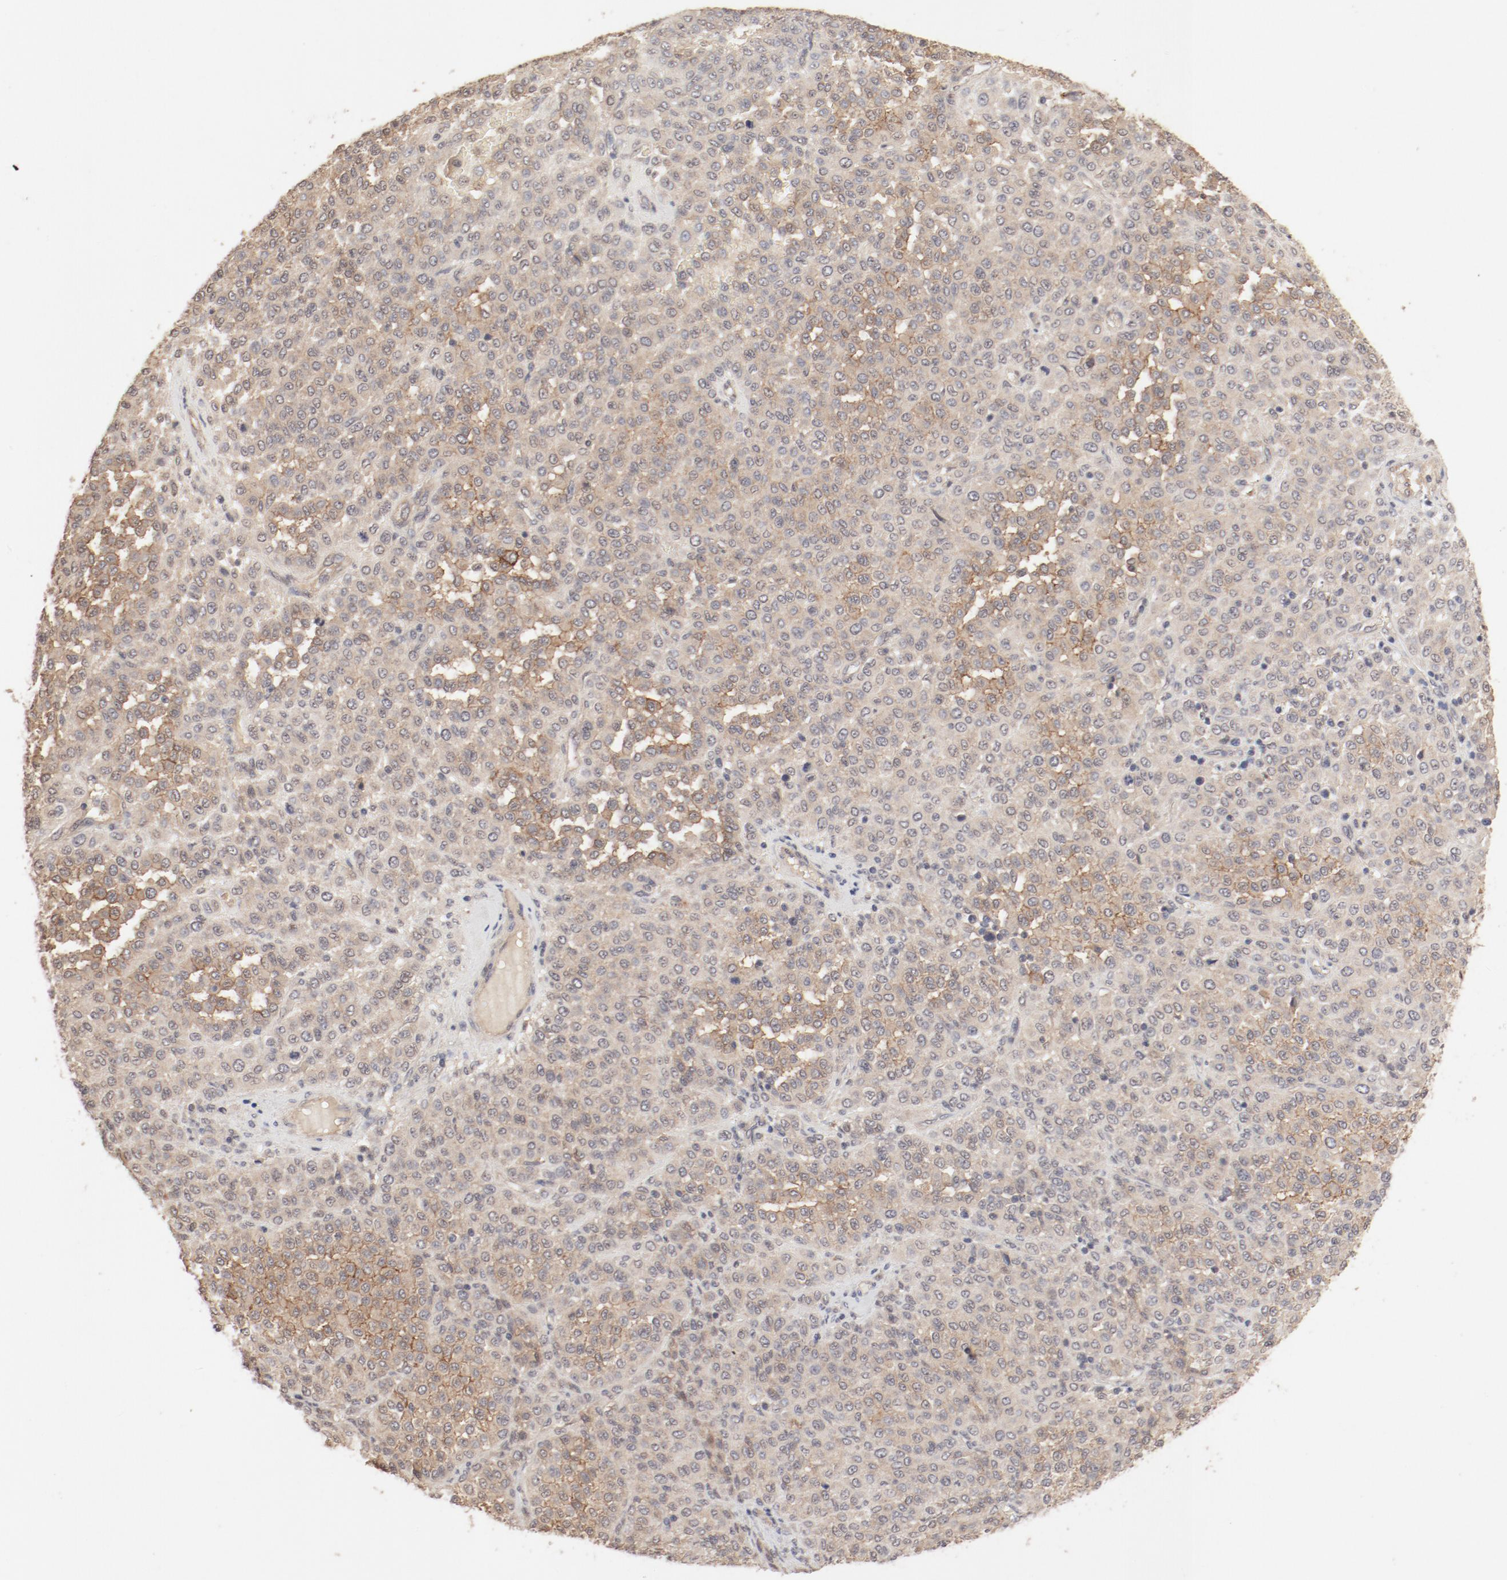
{"staining": {"intensity": "moderate", "quantity": ">75%", "location": "cytoplasmic/membranous"}, "tissue": "melanoma", "cell_type": "Tumor cells", "image_type": "cancer", "snomed": [{"axis": "morphology", "description": "Malignant melanoma, Metastatic site"}, {"axis": "topography", "description": "Pancreas"}], "caption": "A medium amount of moderate cytoplasmic/membranous positivity is seen in about >75% of tumor cells in malignant melanoma (metastatic site) tissue.", "gene": "IL3RA", "patient": {"sex": "female", "age": 30}}